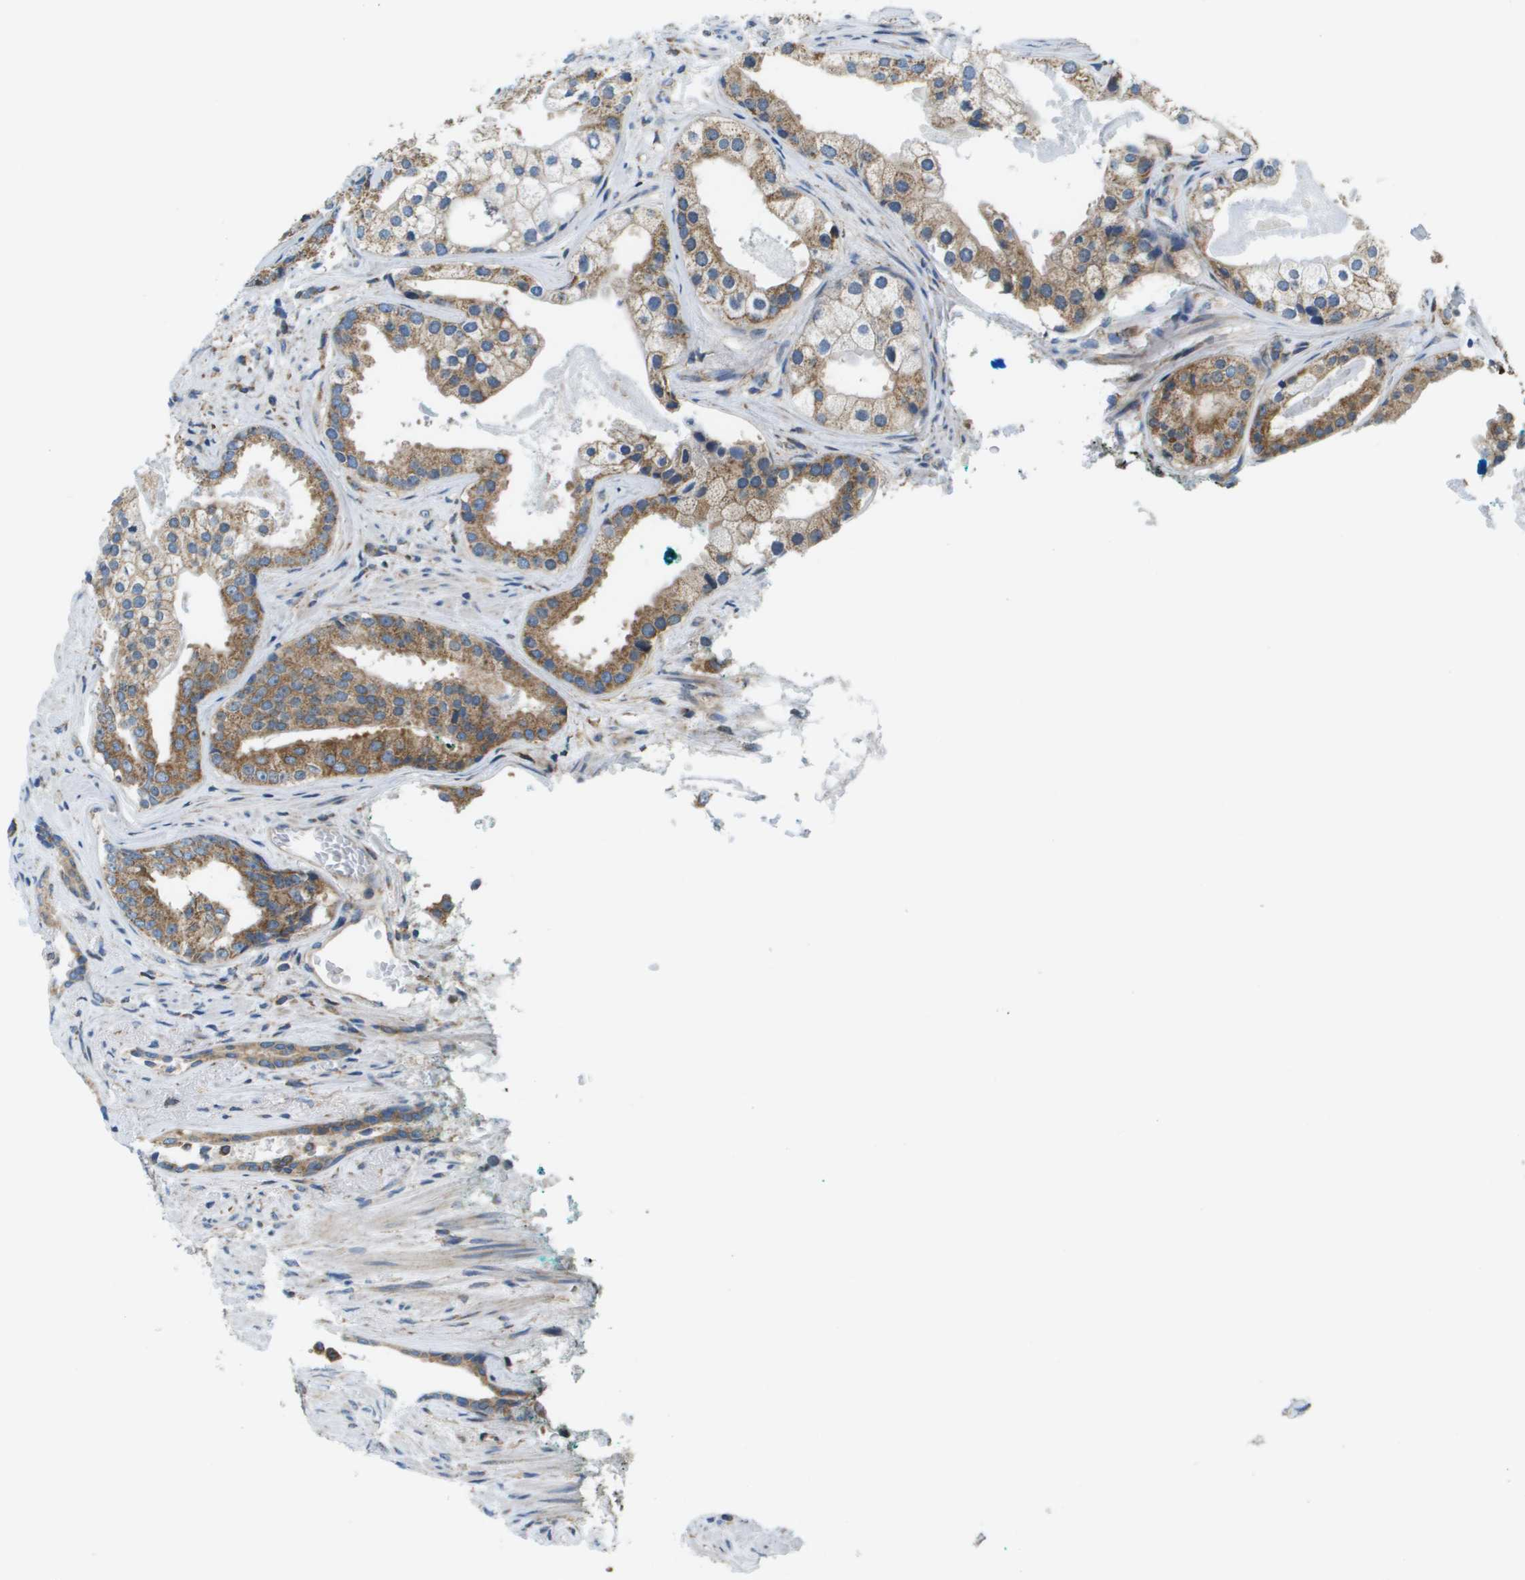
{"staining": {"intensity": "moderate", "quantity": ">75%", "location": "cytoplasmic/membranous"}, "tissue": "prostate cancer", "cell_type": "Tumor cells", "image_type": "cancer", "snomed": [{"axis": "morphology", "description": "Adenocarcinoma, High grade"}, {"axis": "topography", "description": "Prostate"}], "caption": "A brown stain shows moderate cytoplasmic/membranous expression of a protein in human high-grade adenocarcinoma (prostate) tumor cells. The staining is performed using DAB (3,3'-diaminobenzidine) brown chromogen to label protein expression. The nuclei are counter-stained blue using hematoxylin.", "gene": "TAOK3", "patient": {"sex": "male", "age": 71}}